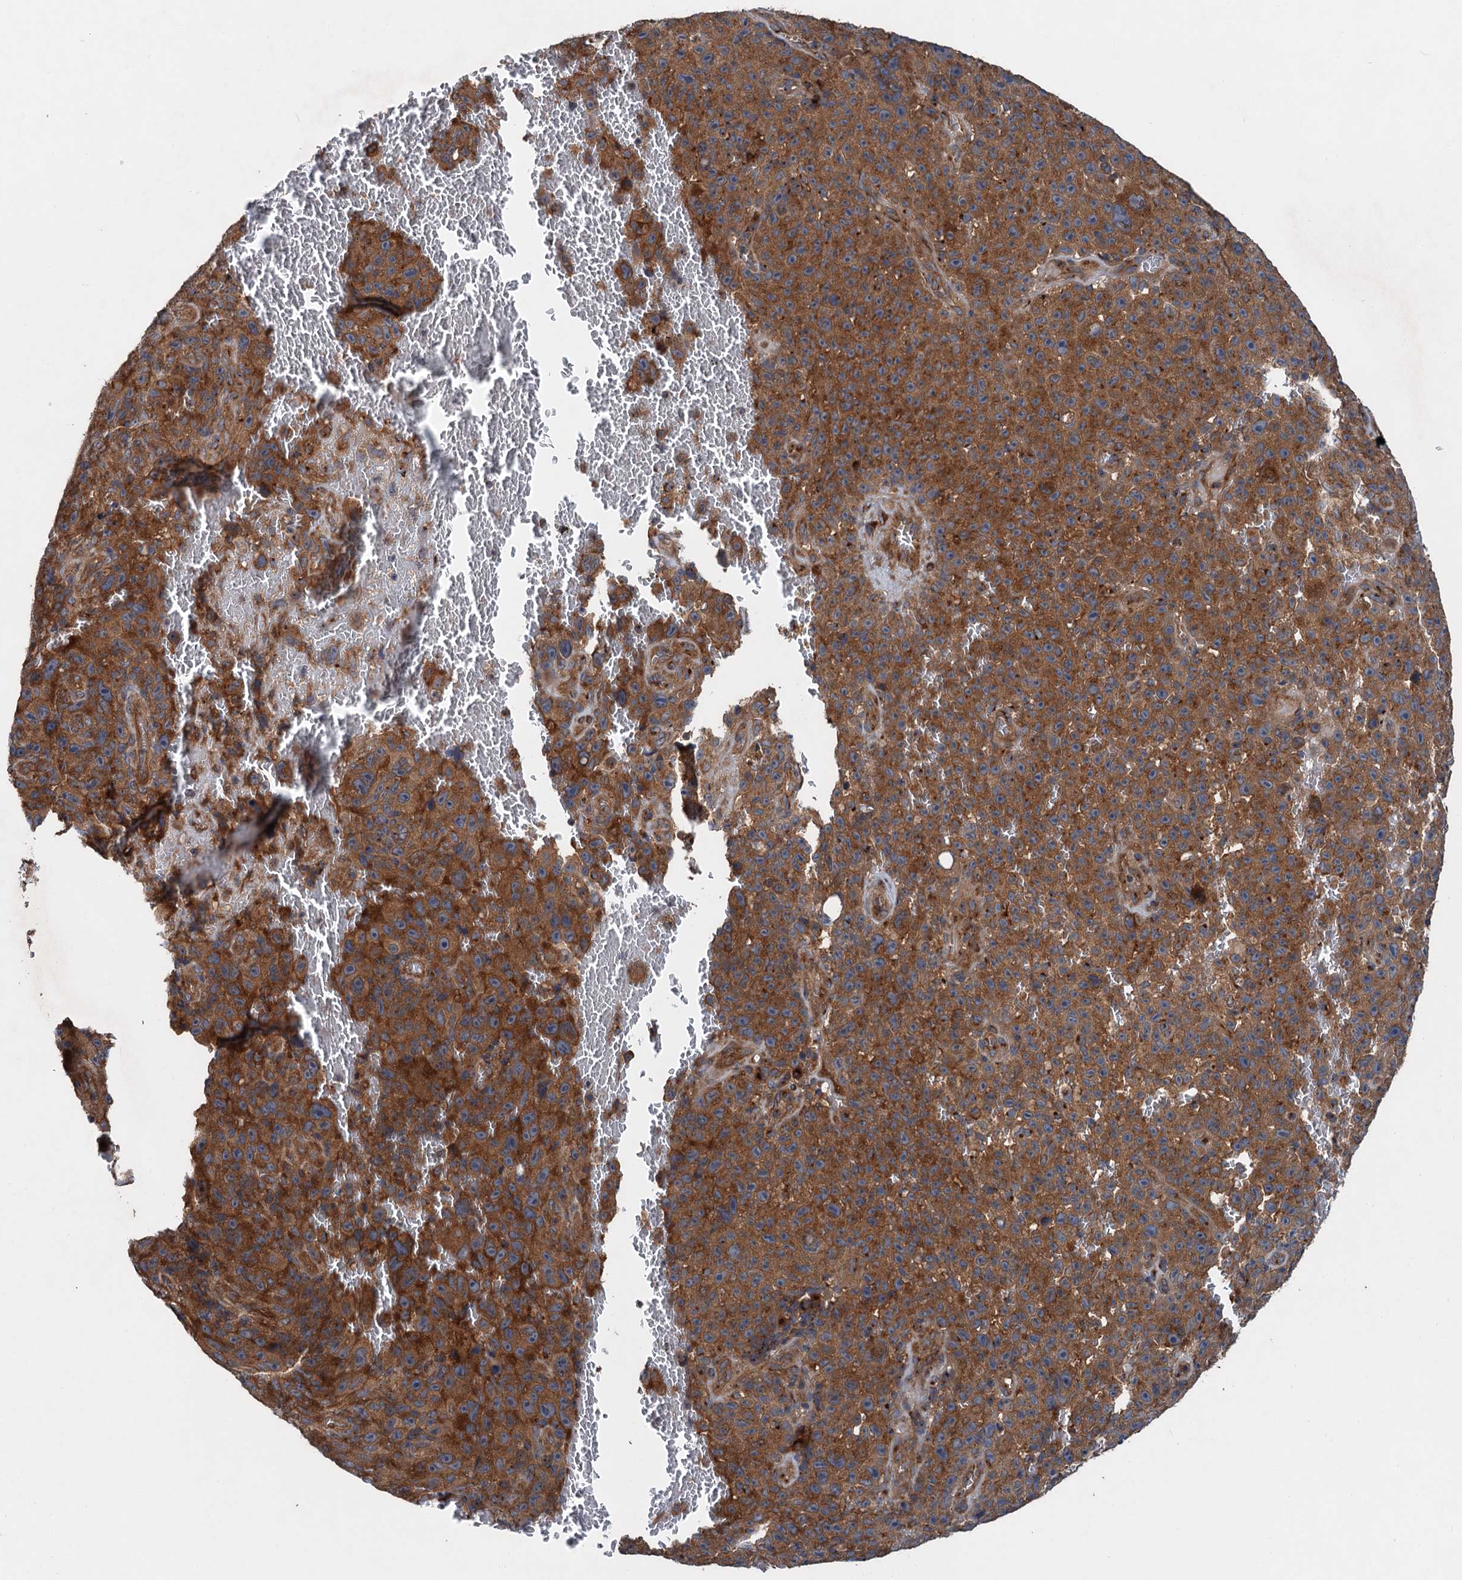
{"staining": {"intensity": "strong", "quantity": ">75%", "location": "cytoplasmic/membranous"}, "tissue": "melanoma", "cell_type": "Tumor cells", "image_type": "cancer", "snomed": [{"axis": "morphology", "description": "Malignant melanoma, NOS"}, {"axis": "topography", "description": "Skin"}], "caption": "Approximately >75% of tumor cells in human melanoma demonstrate strong cytoplasmic/membranous protein positivity as visualized by brown immunohistochemical staining.", "gene": "COG3", "patient": {"sex": "female", "age": 82}}